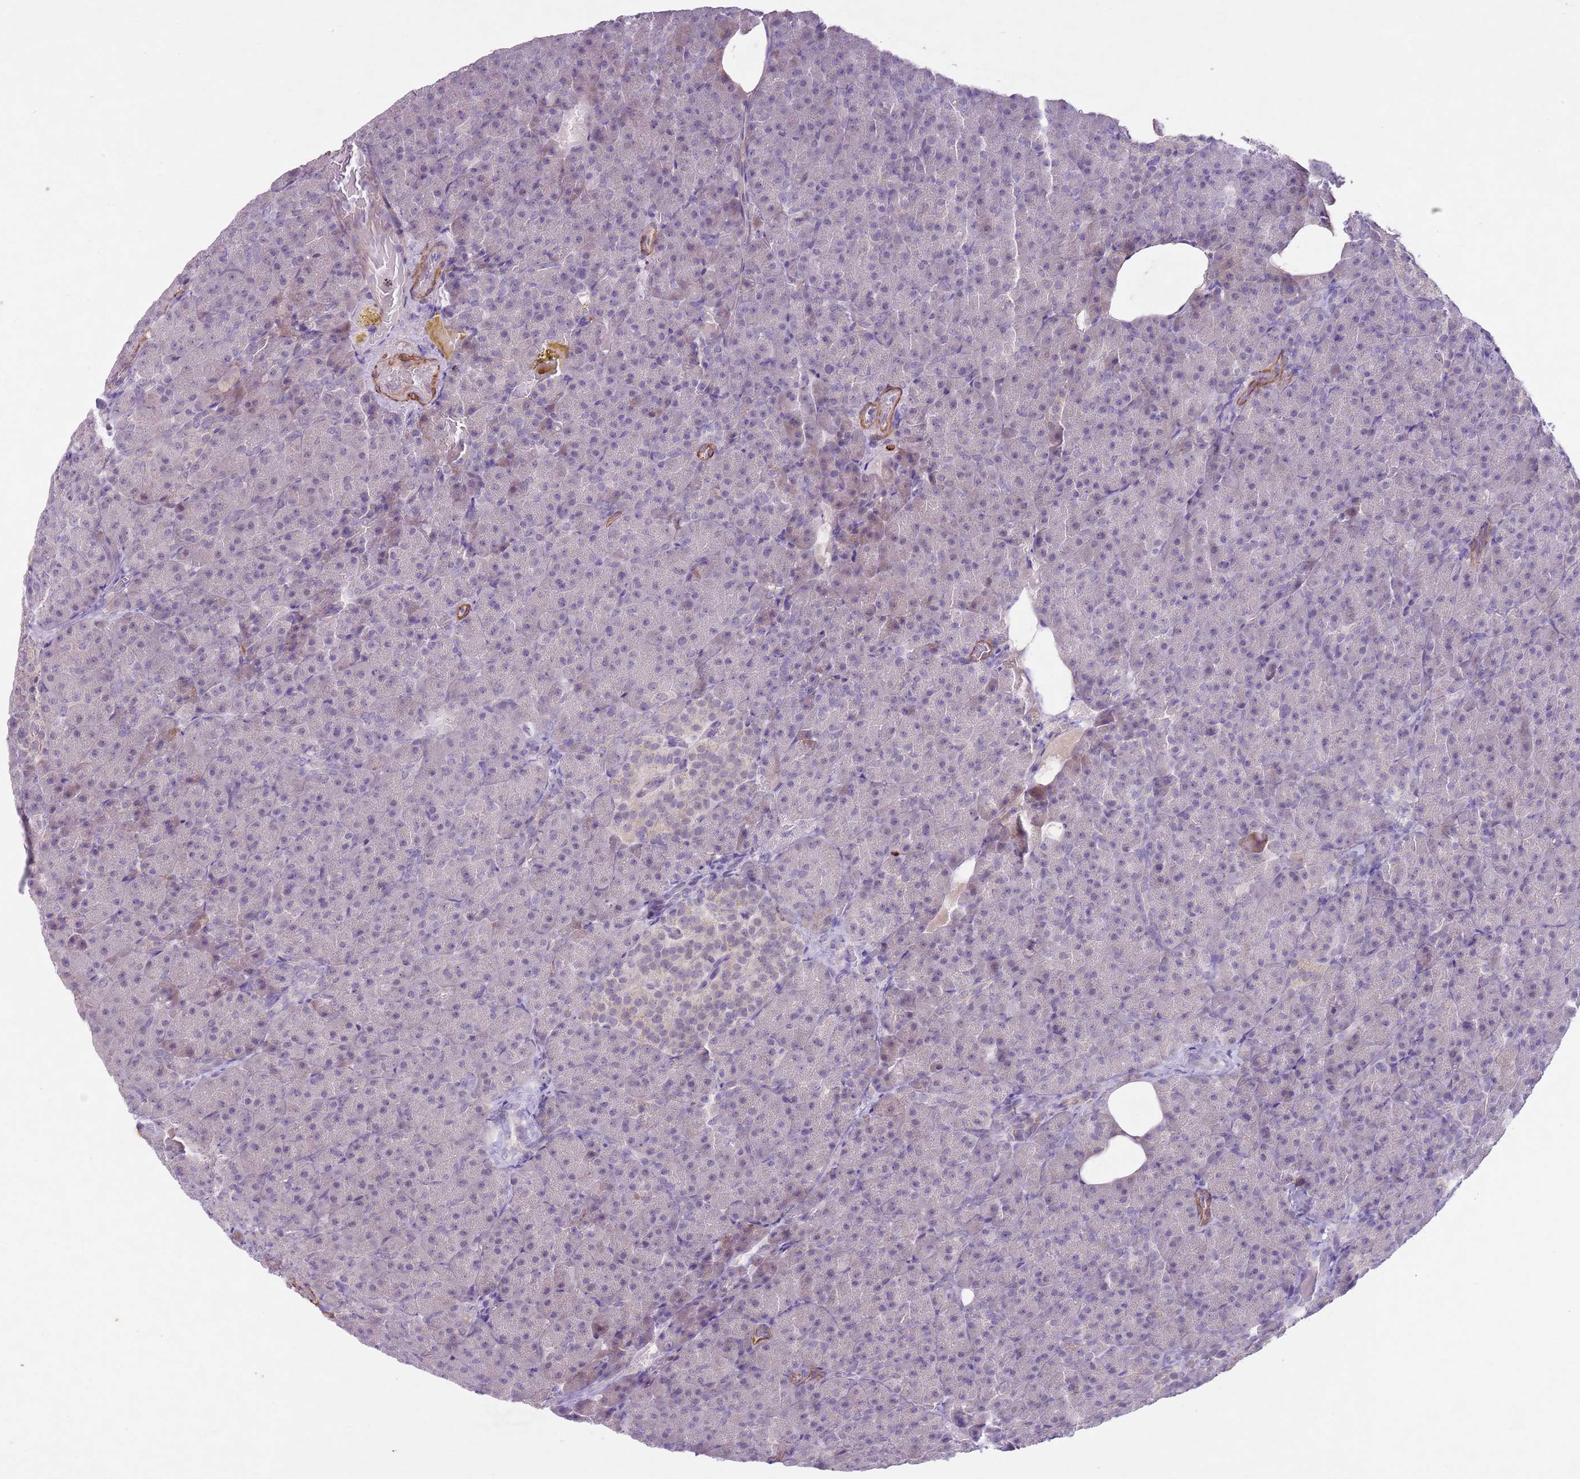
{"staining": {"intensity": "negative", "quantity": "none", "location": "none"}, "tissue": "pancreas", "cell_type": "Exocrine glandular cells", "image_type": "normal", "snomed": [{"axis": "morphology", "description": "Normal tissue, NOS"}, {"axis": "topography", "description": "Pancreas"}], "caption": "IHC histopathology image of benign human pancreas stained for a protein (brown), which reveals no positivity in exocrine glandular cells.", "gene": "CCNI", "patient": {"sex": "female", "age": 74}}